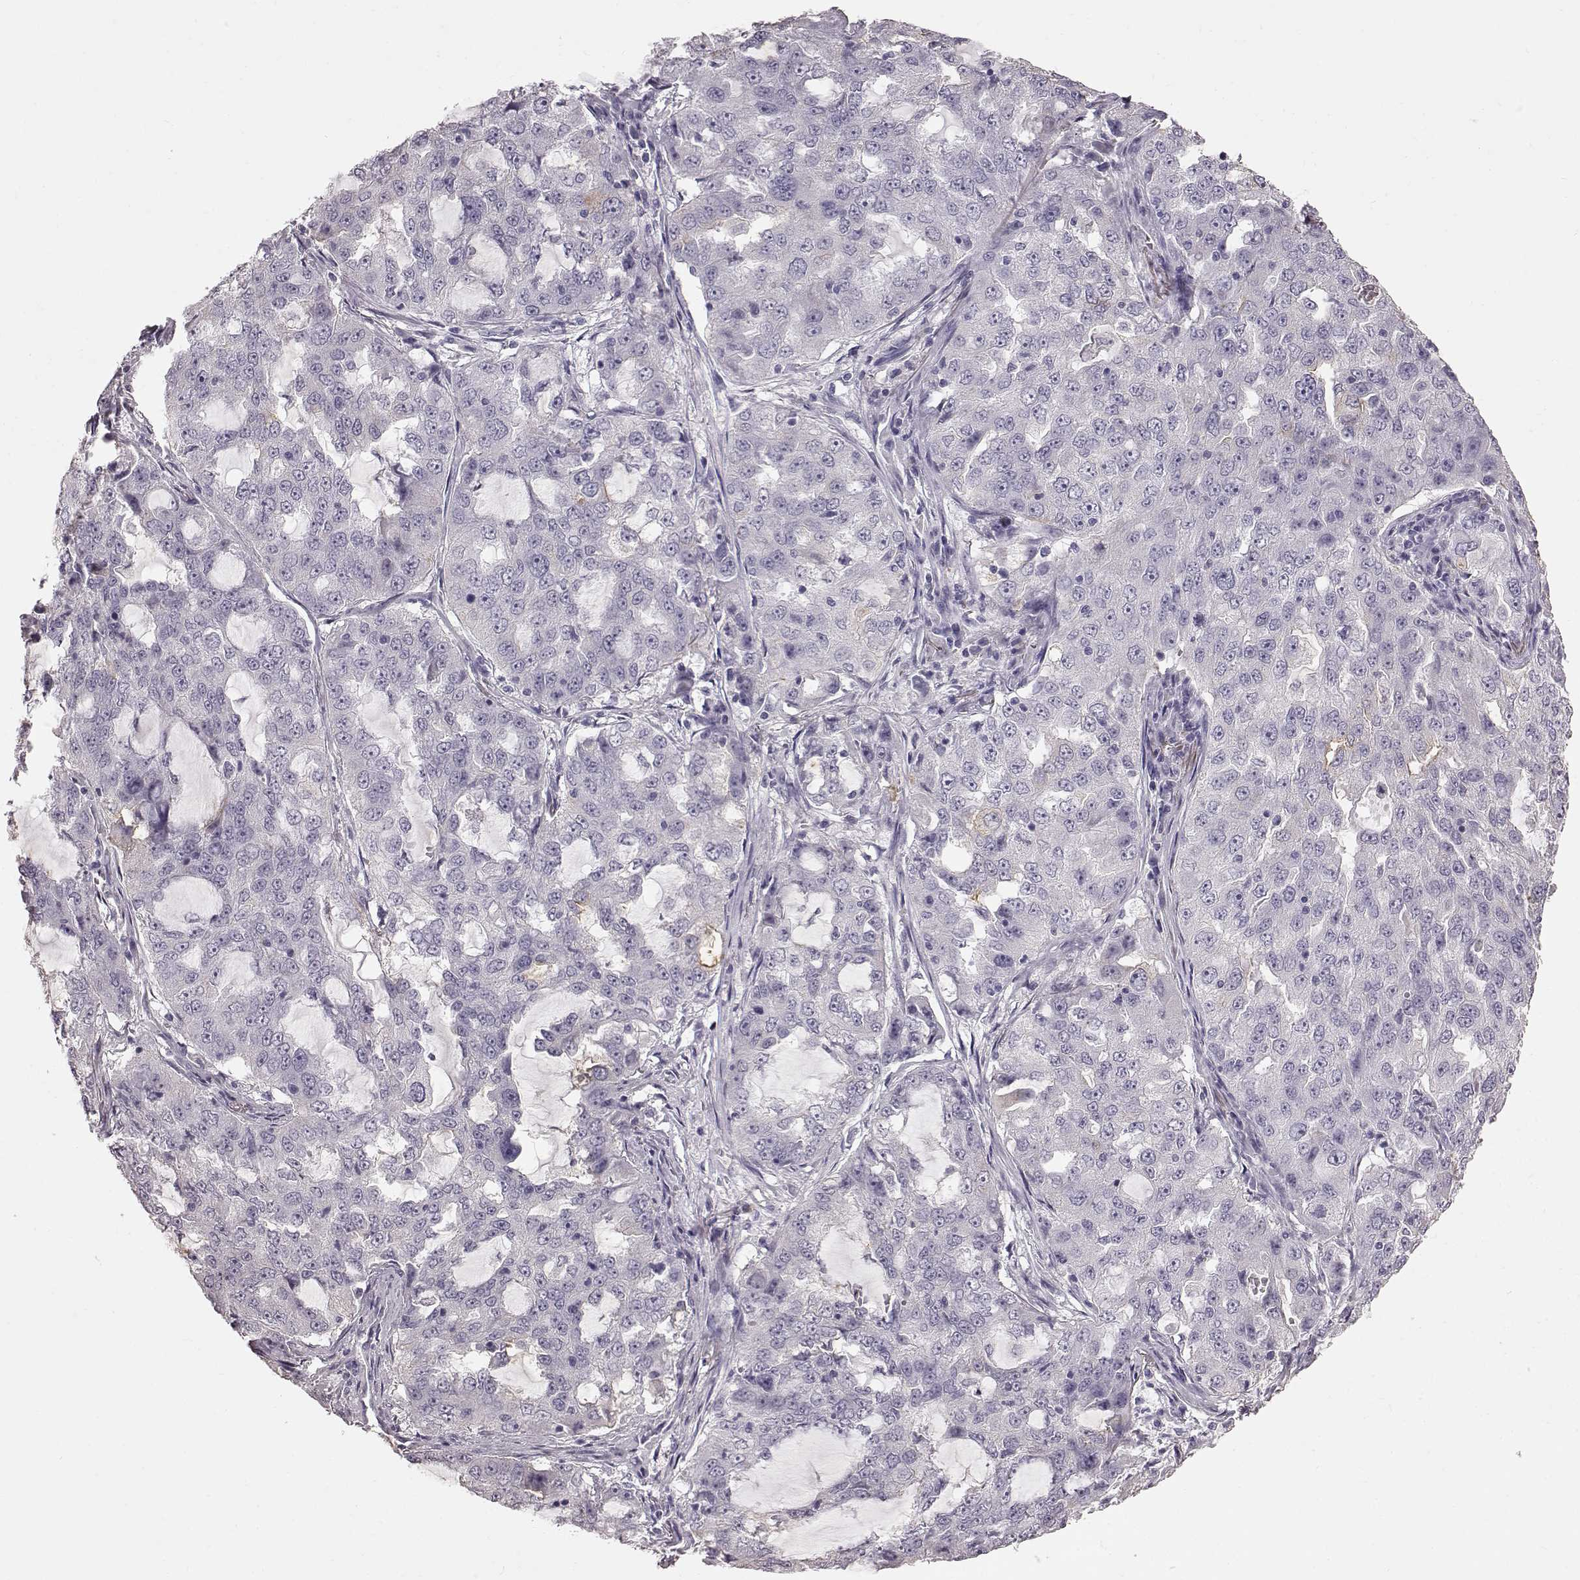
{"staining": {"intensity": "negative", "quantity": "none", "location": "none"}, "tissue": "lung cancer", "cell_type": "Tumor cells", "image_type": "cancer", "snomed": [{"axis": "morphology", "description": "Adenocarcinoma, NOS"}, {"axis": "topography", "description": "Lung"}], "caption": "Tumor cells show no significant protein staining in lung adenocarcinoma.", "gene": "FUT4", "patient": {"sex": "female", "age": 61}}